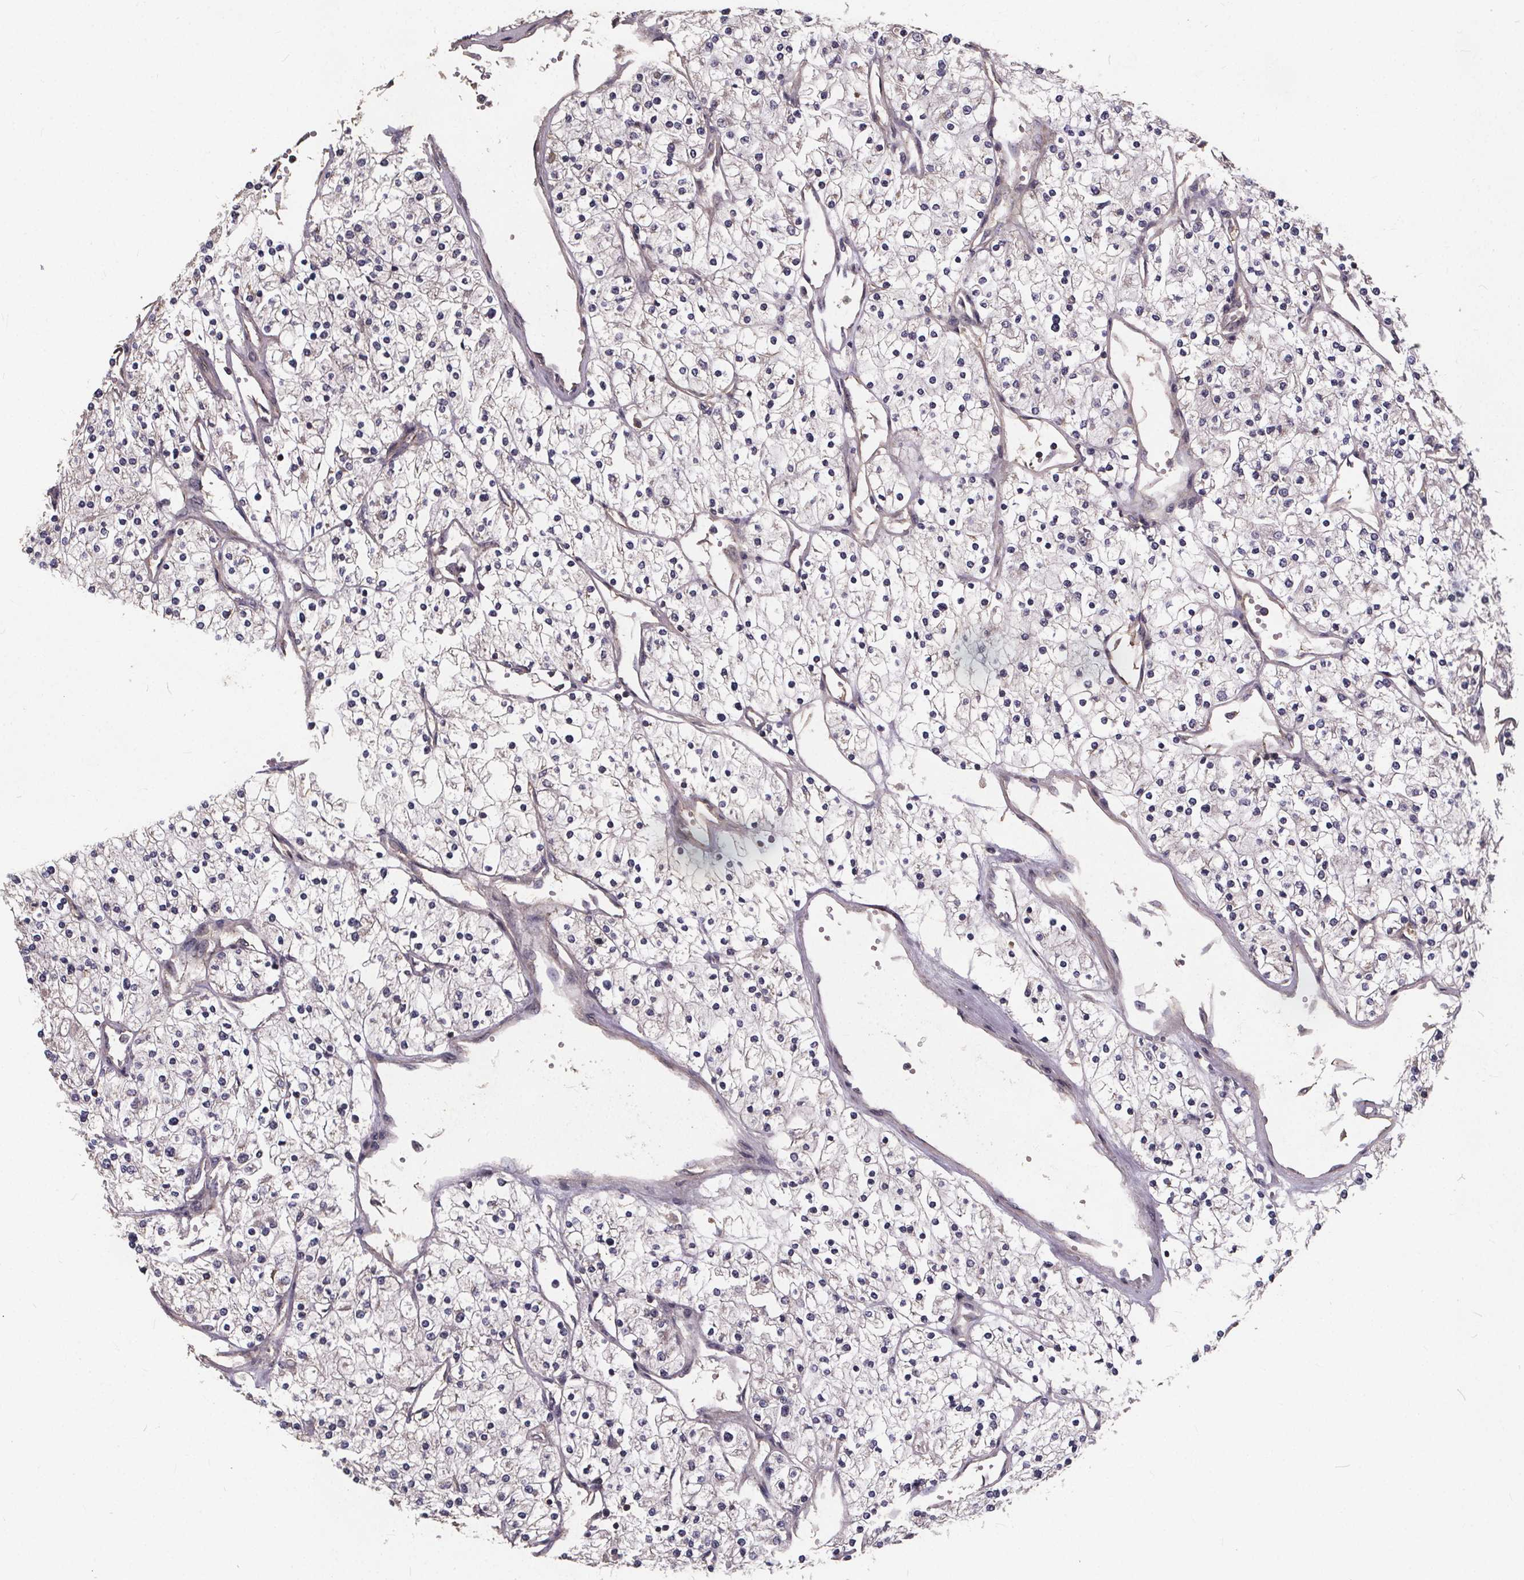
{"staining": {"intensity": "negative", "quantity": "none", "location": "none"}, "tissue": "renal cancer", "cell_type": "Tumor cells", "image_type": "cancer", "snomed": [{"axis": "morphology", "description": "Adenocarcinoma, NOS"}, {"axis": "topography", "description": "Kidney"}], "caption": "Tumor cells are negative for protein expression in human adenocarcinoma (renal). (IHC, brightfield microscopy, high magnification).", "gene": "YME1L1", "patient": {"sex": "male", "age": 80}}